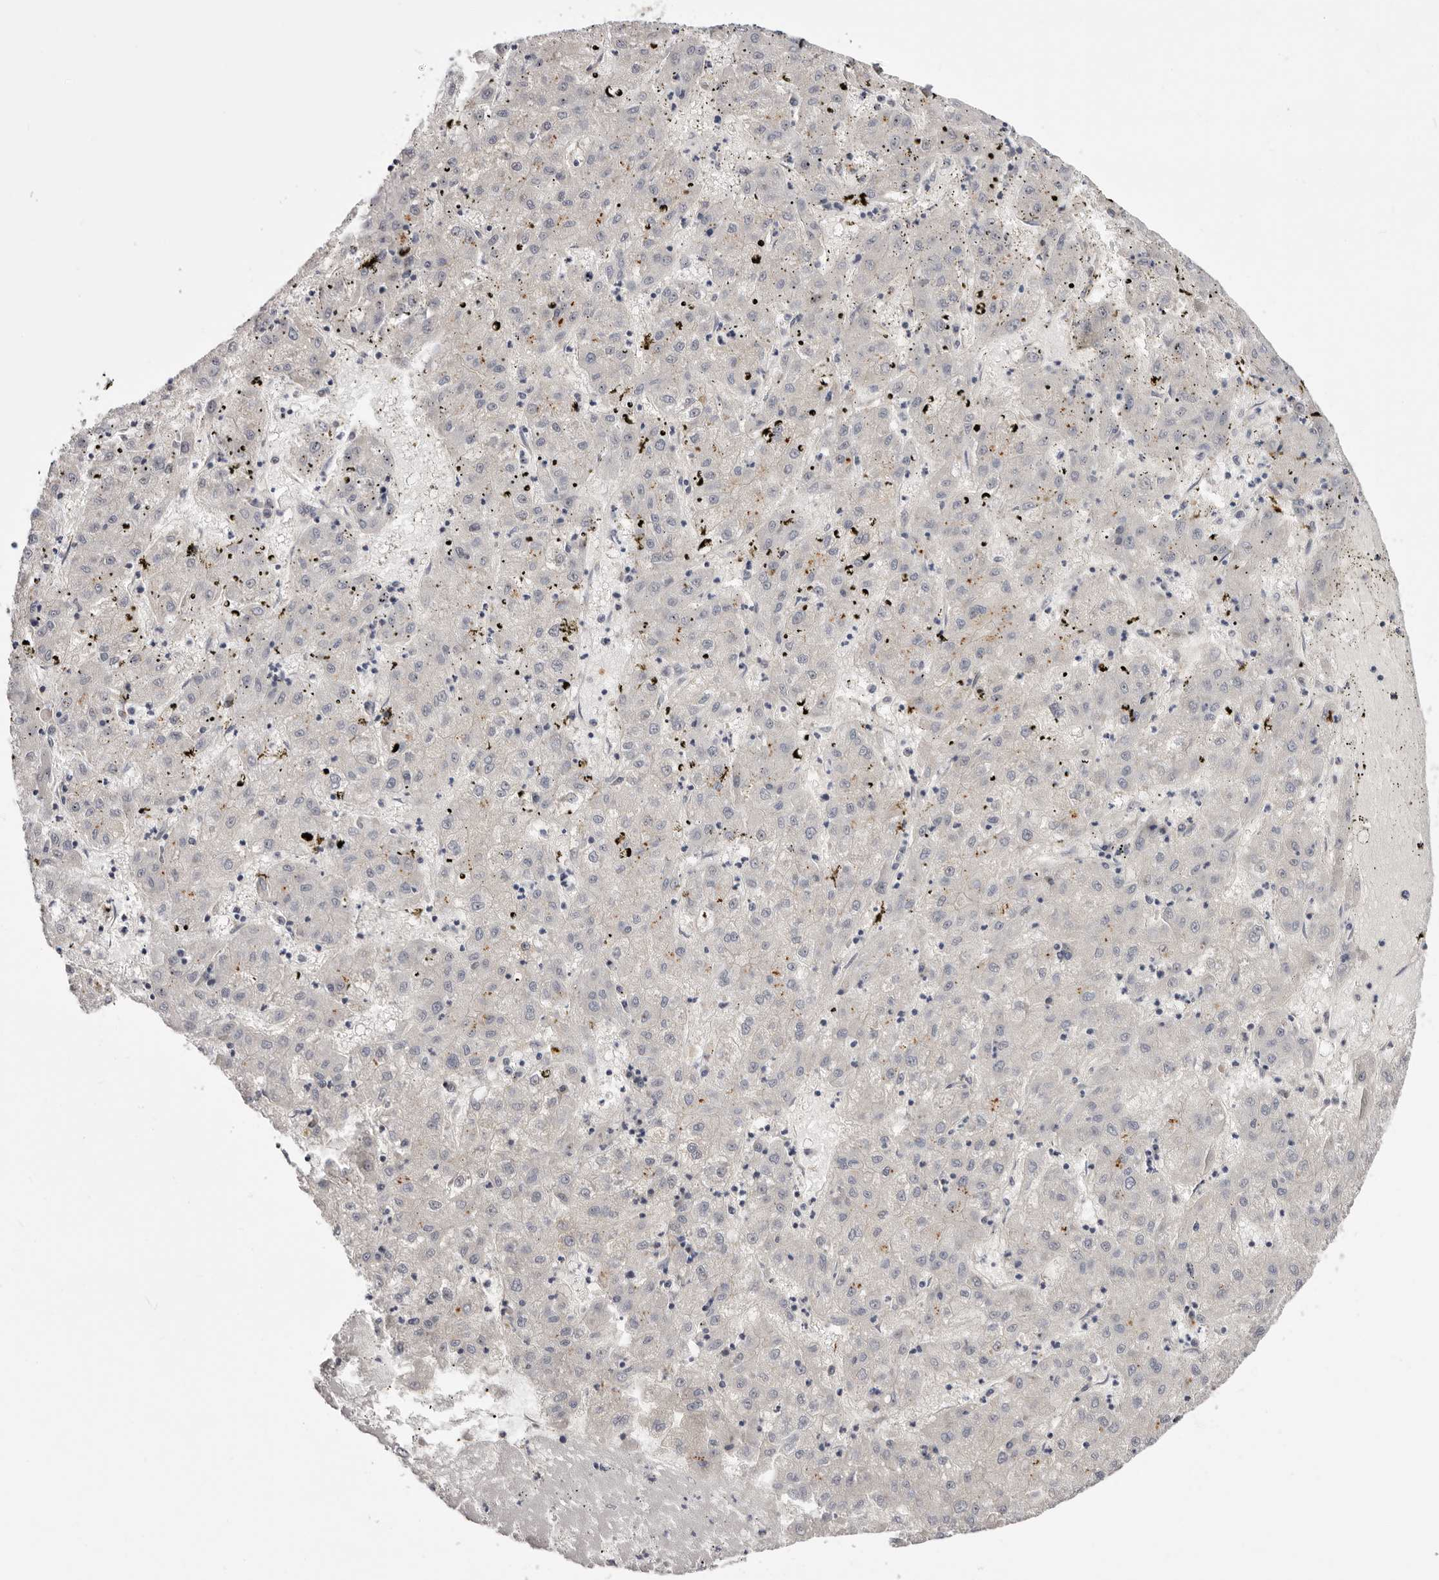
{"staining": {"intensity": "negative", "quantity": "none", "location": "none"}, "tissue": "liver cancer", "cell_type": "Tumor cells", "image_type": "cancer", "snomed": [{"axis": "morphology", "description": "Carcinoma, Hepatocellular, NOS"}, {"axis": "topography", "description": "Liver"}], "caption": "This is a image of IHC staining of liver cancer, which shows no positivity in tumor cells. Nuclei are stained in blue.", "gene": "PANK4", "patient": {"sex": "male", "age": 72}}